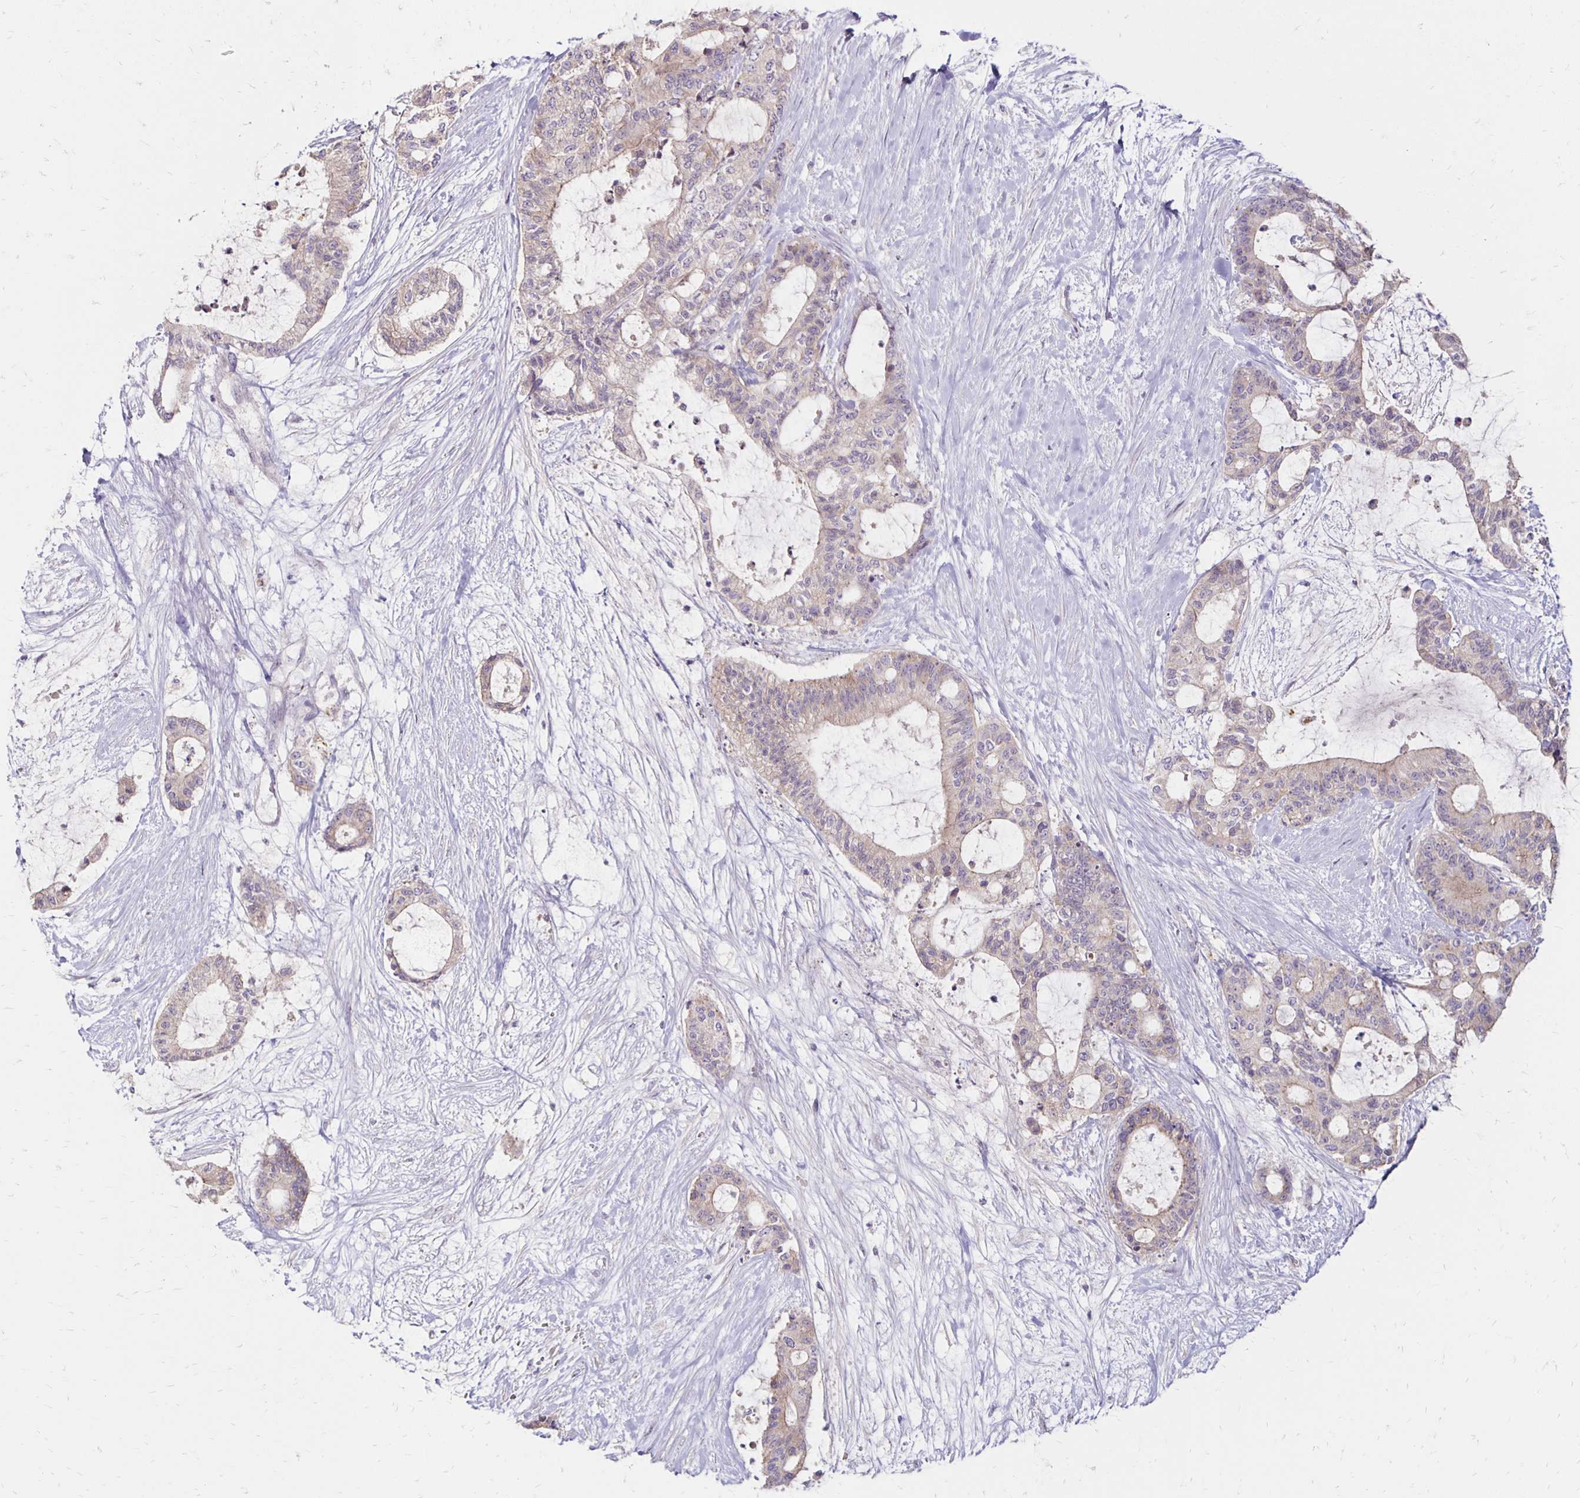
{"staining": {"intensity": "weak", "quantity": "25%-75%", "location": "cytoplasmic/membranous"}, "tissue": "liver cancer", "cell_type": "Tumor cells", "image_type": "cancer", "snomed": [{"axis": "morphology", "description": "Normal tissue, NOS"}, {"axis": "morphology", "description": "Cholangiocarcinoma"}, {"axis": "topography", "description": "Liver"}, {"axis": "topography", "description": "Peripheral nerve tissue"}], "caption": "A brown stain highlights weak cytoplasmic/membranous expression of a protein in liver cancer tumor cells. (DAB IHC, brown staining for protein, blue staining for nuclei).", "gene": "KATNBL1", "patient": {"sex": "female", "age": 73}}